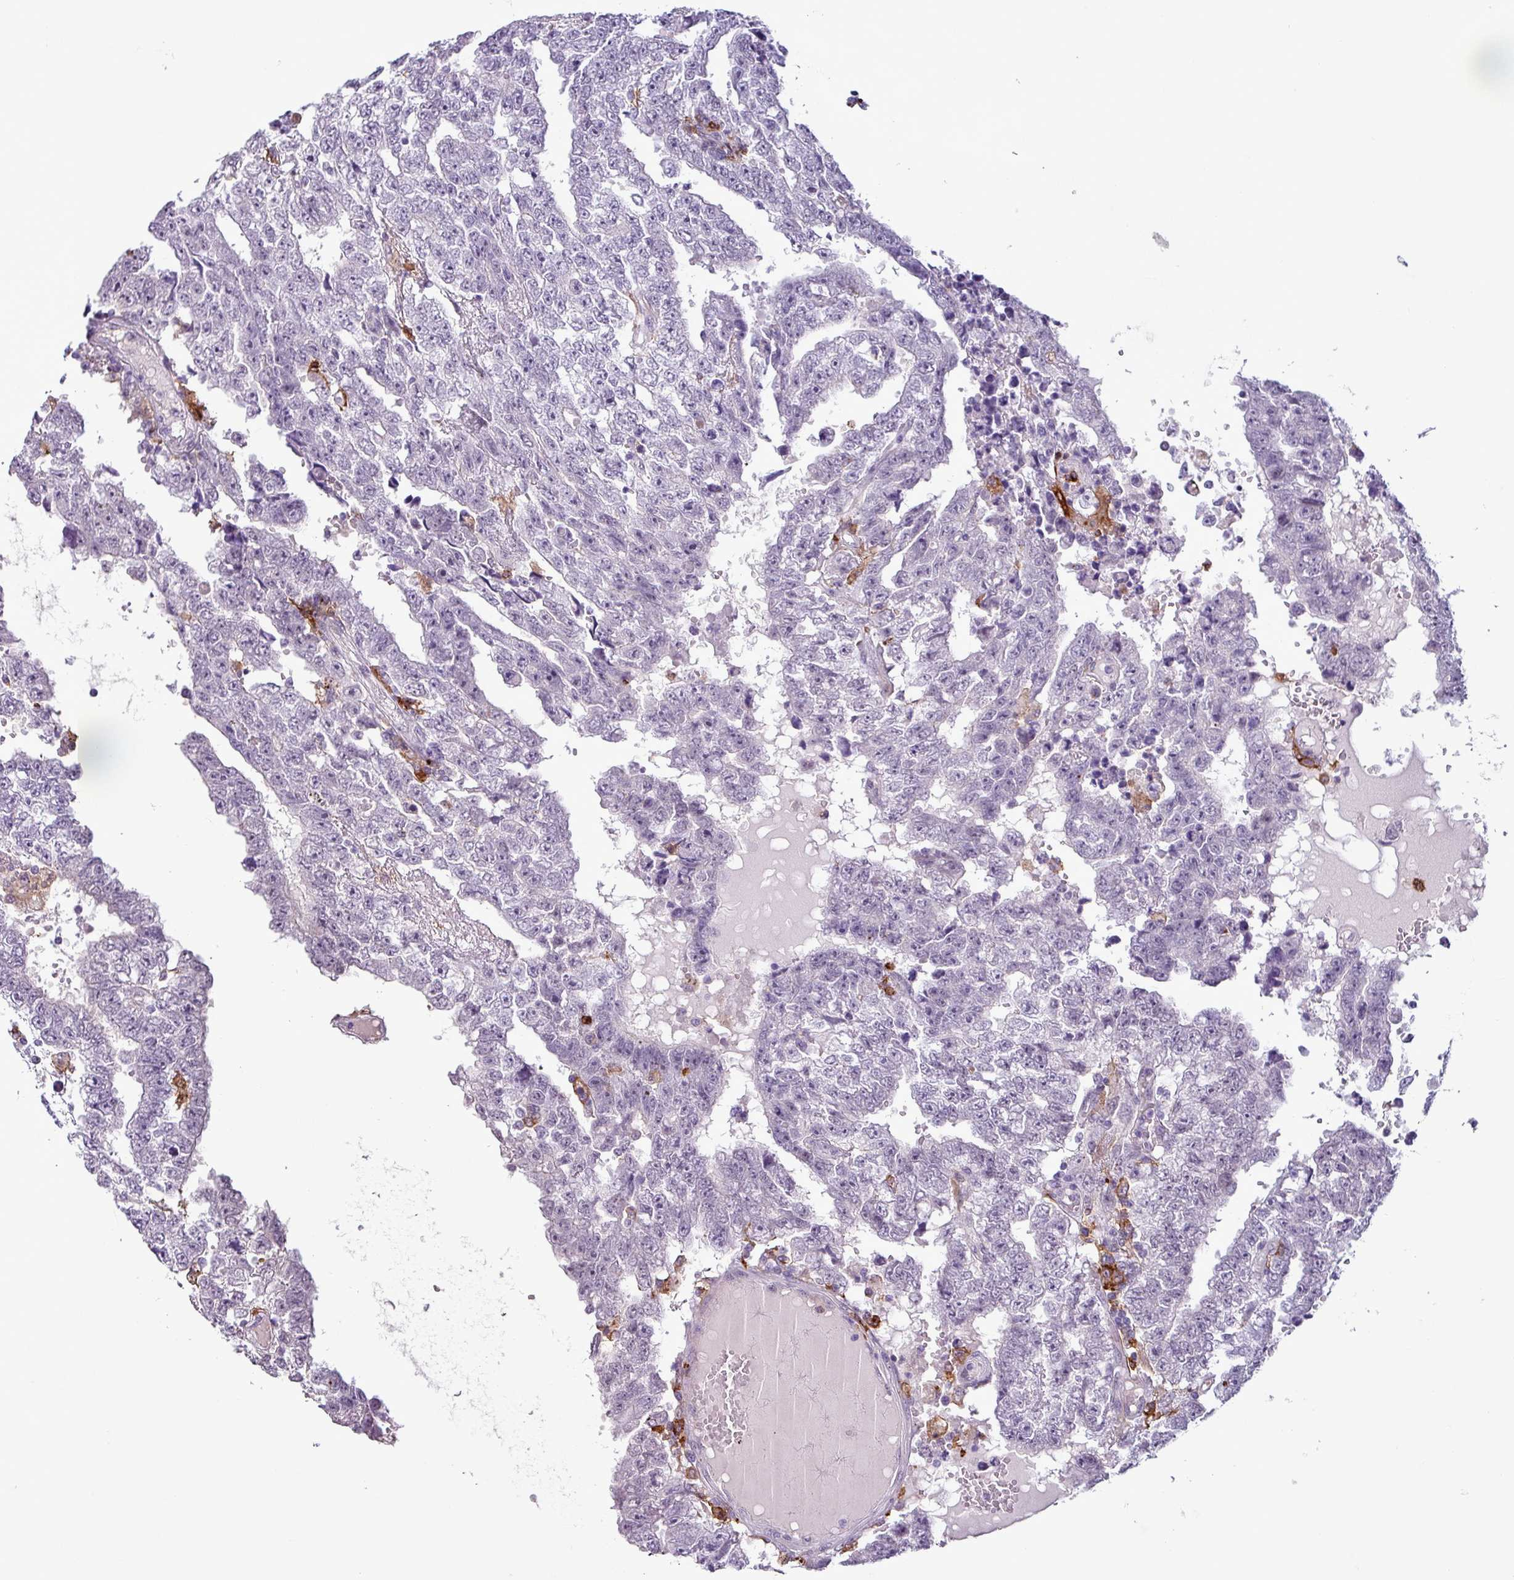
{"staining": {"intensity": "negative", "quantity": "none", "location": "none"}, "tissue": "testis cancer", "cell_type": "Tumor cells", "image_type": "cancer", "snomed": [{"axis": "morphology", "description": "Carcinoma, Embryonal, NOS"}, {"axis": "topography", "description": "Testis"}], "caption": "Tumor cells are negative for protein expression in human testis cancer (embryonal carcinoma).", "gene": "C9orf24", "patient": {"sex": "male", "age": 25}}